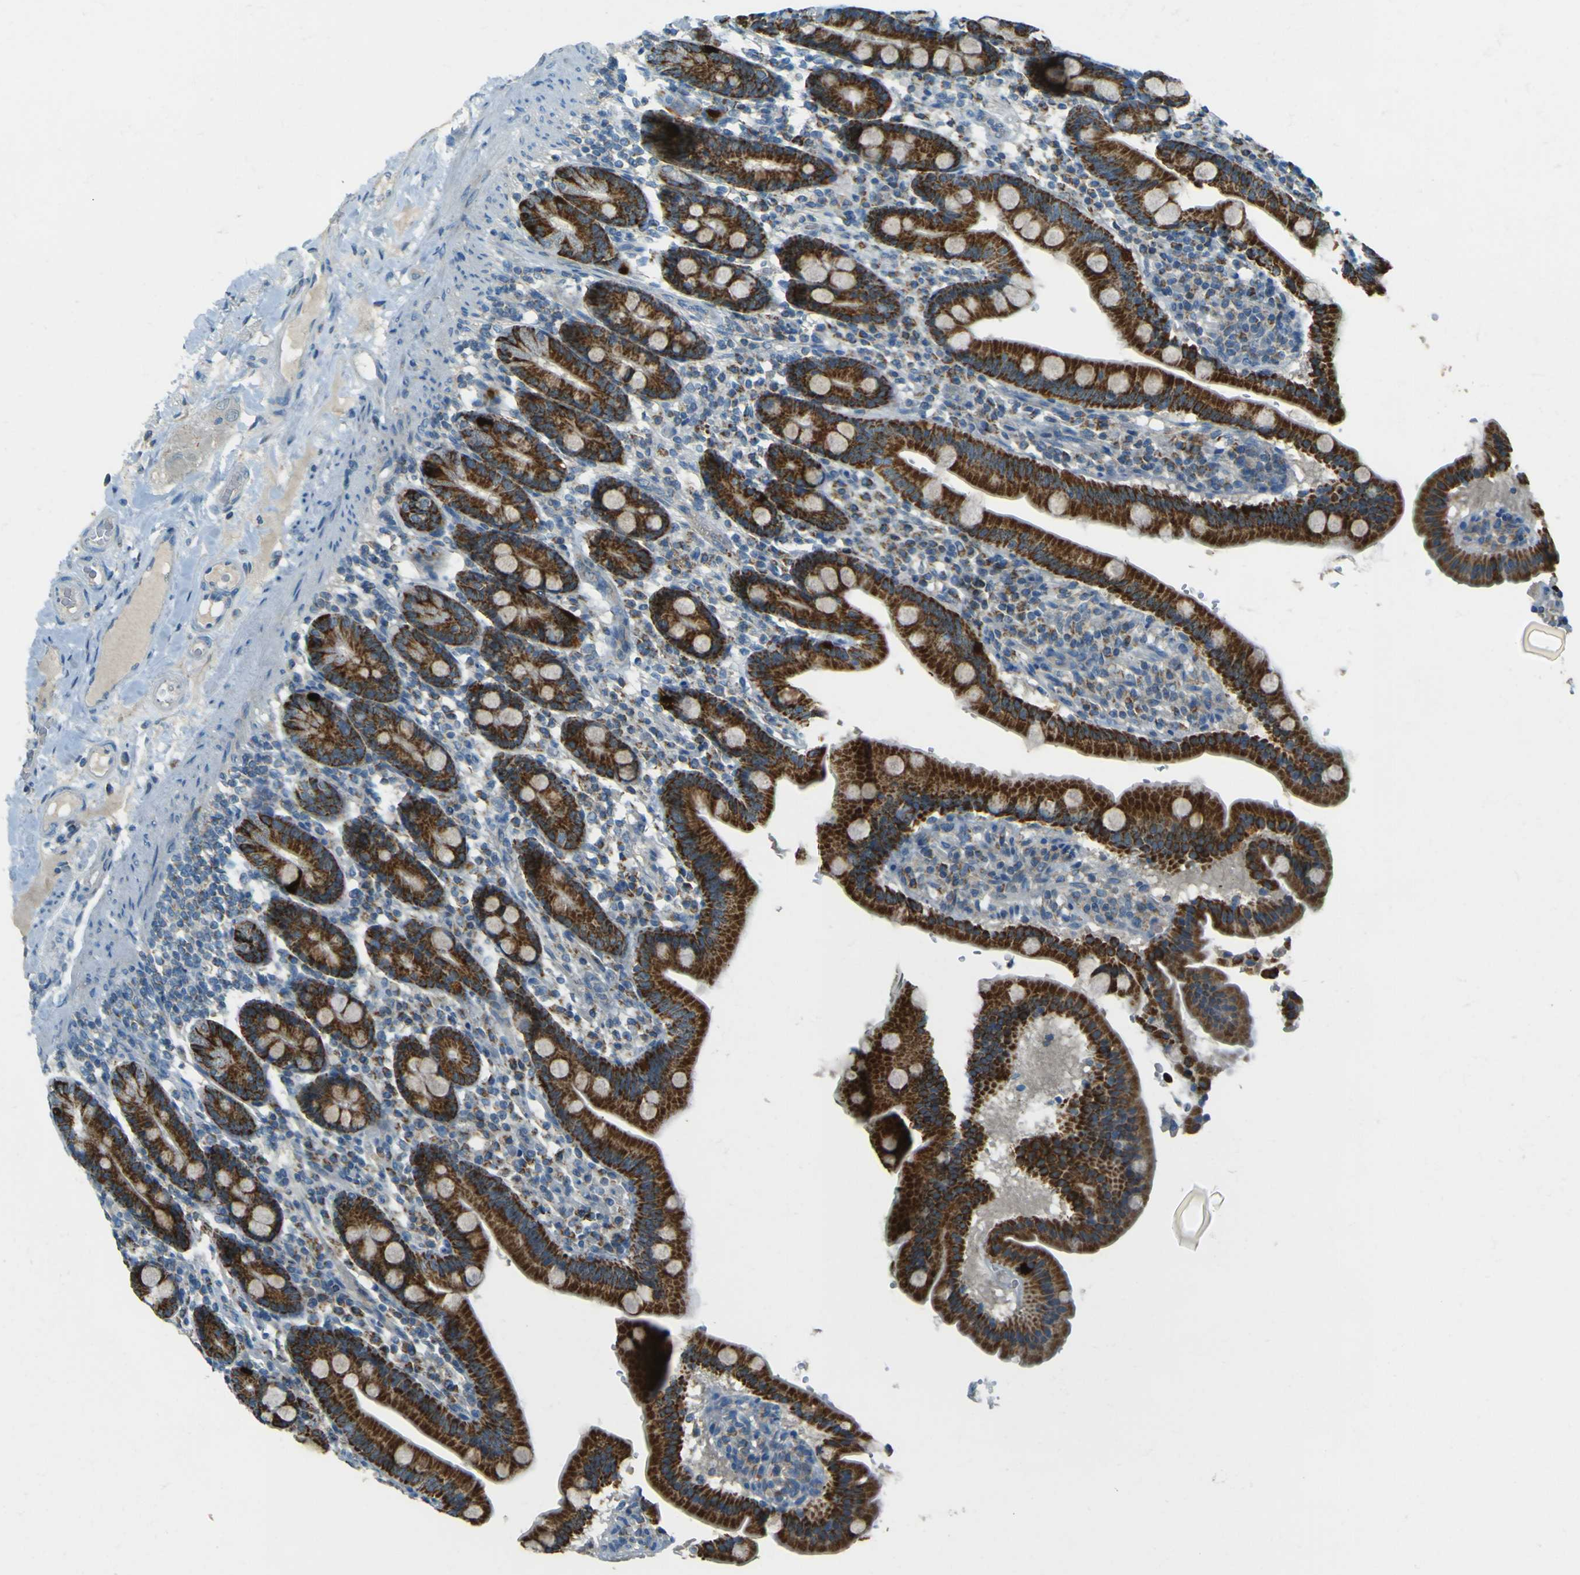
{"staining": {"intensity": "strong", "quantity": ">75%", "location": "cytoplasmic/membranous"}, "tissue": "duodenum", "cell_type": "Glandular cells", "image_type": "normal", "snomed": [{"axis": "morphology", "description": "Normal tissue, NOS"}, {"axis": "topography", "description": "Duodenum"}], "caption": "Duodenum was stained to show a protein in brown. There is high levels of strong cytoplasmic/membranous positivity in about >75% of glandular cells.", "gene": "FKTN", "patient": {"sex": "male", "age": 50}}